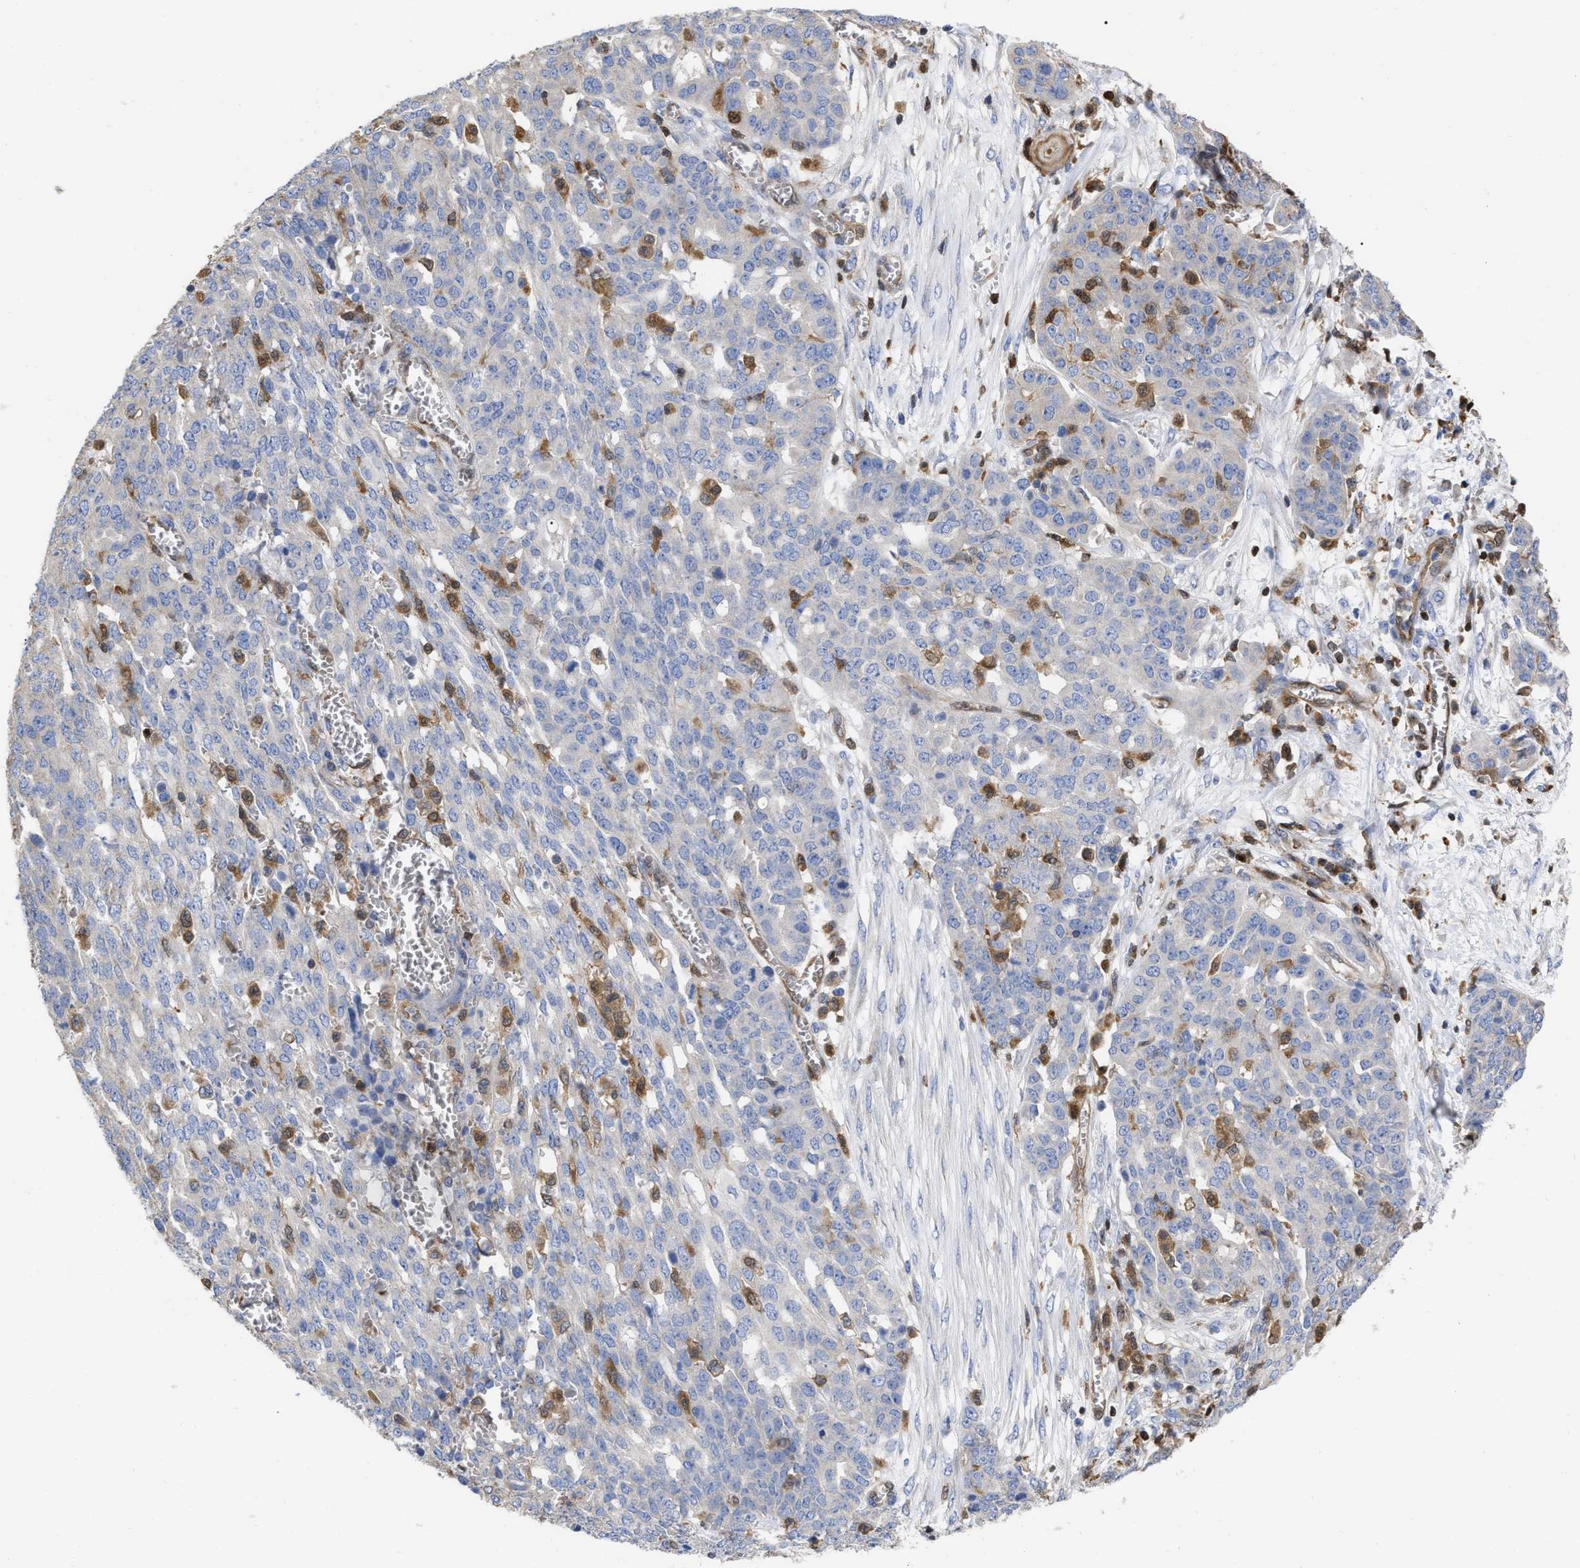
{"staining": {"intensity": "negative", "quantity": "none", "location": "none"}, "tissue": "ovarian cancer", "cell_type": "Tumor cells", "image_type": "cancer", "snomed": [{"axis": "morphology", "description": "Cystadenocarcinoma, serous, NOS"}, {"axis": "topography", "description": "Soft tissue"}, {"axis": "topography", "description": "Ovary"}], "caption": "Immunohistochemistry (IHC) histopathology image of serous cystadenocarcinoma (ovarian) stained for a protein (brown), which exhibits no staining in tumor cells. Brightfield microscopy of immunohistochemistry stained with DAB (brown) and hematoxylin (blue), captured at high magnification.", "gene": "GIMAP4", "patient": {"sex": "female", "age": 57}}